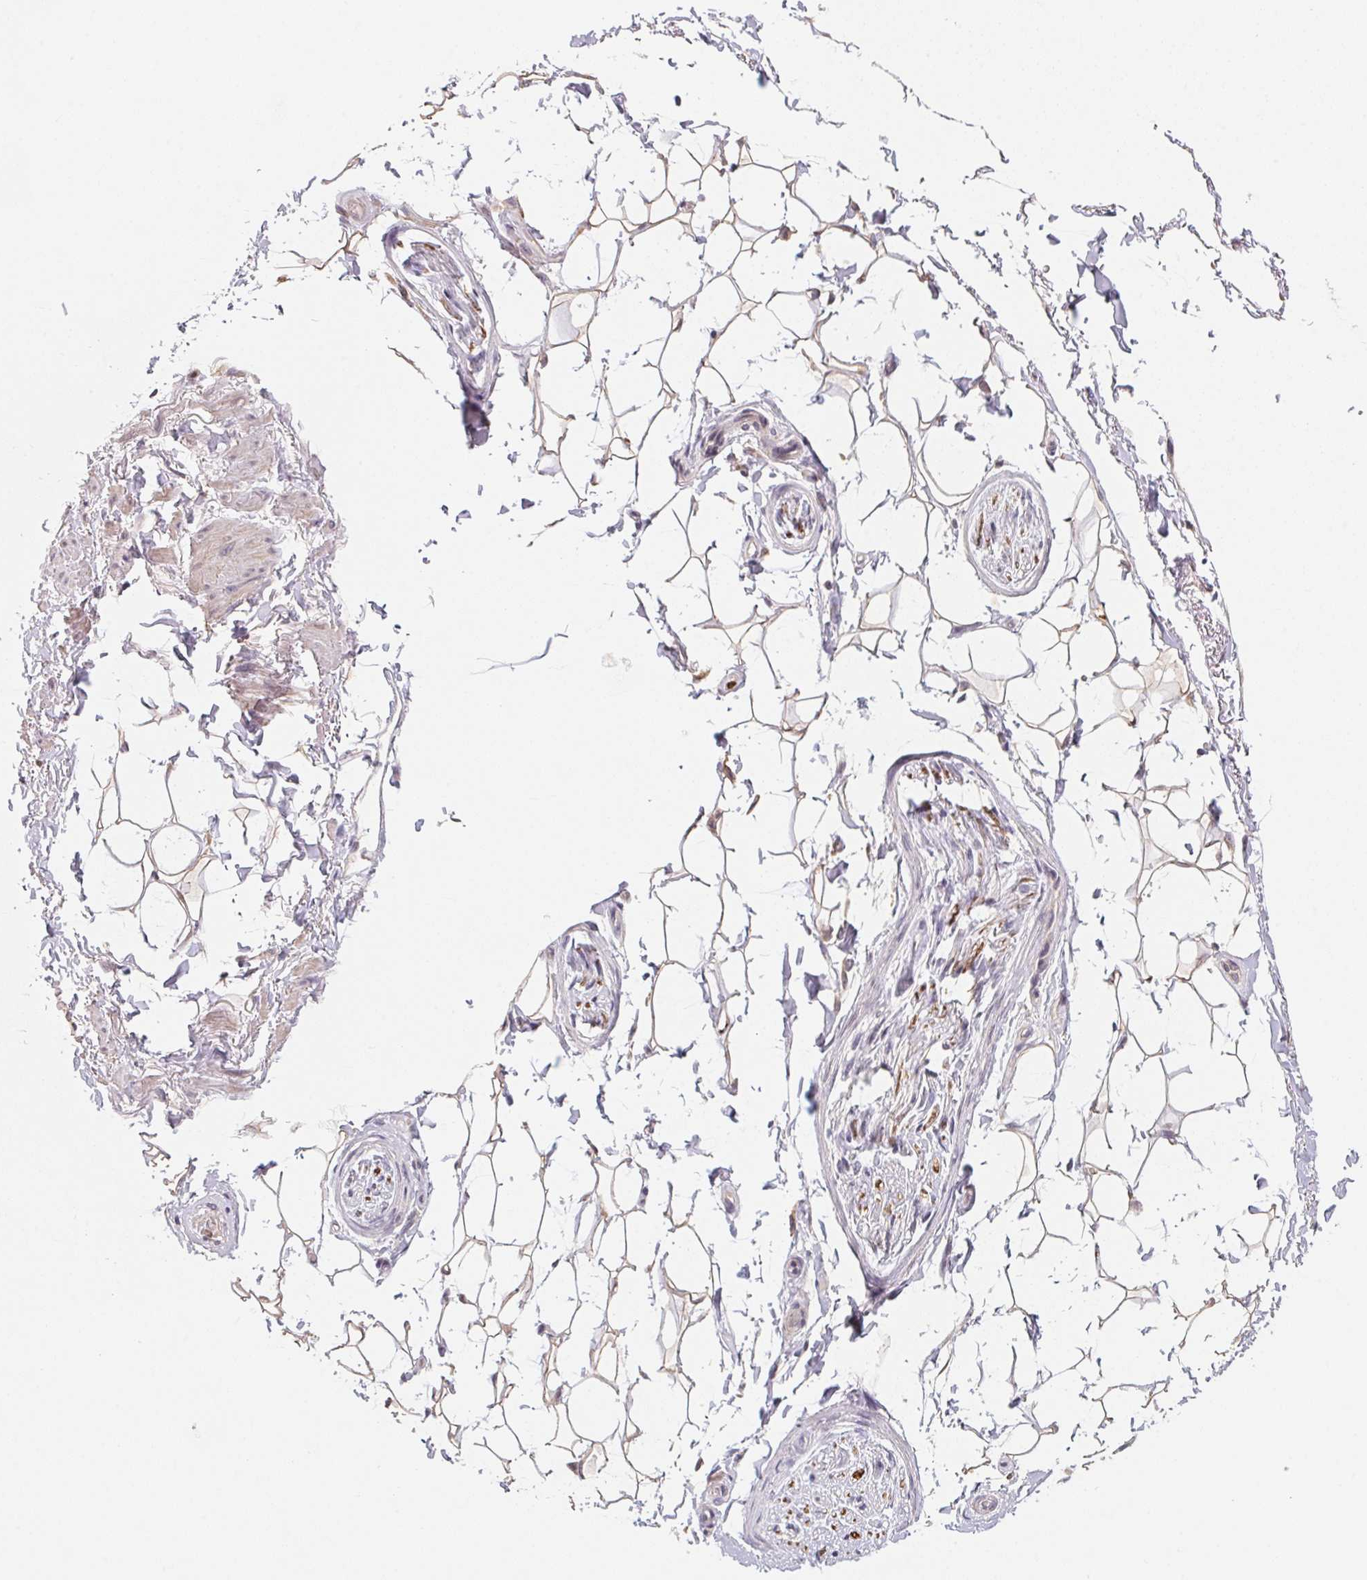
{"staining": {"intensity": "negative", "quantity": "none", "location": "none"}, "tissue": "adipose tissue", "cell_type": "Adipocytes", "image_type": "normal", "snomed": [{"axis": "morphology", "description": "Normal tissue, NOS"}, {"axis": "topography", "description": "Anal"}, {"axis": "topography", "description": "Peripheral nerve tissue"}], "caption": "The micrograph exhibits no significant staining in adipocytes of adipose tissue. Nuclei are stained in blue.", "gene": "KIFC1", "patient": {"sex": "male", "age": 51}}